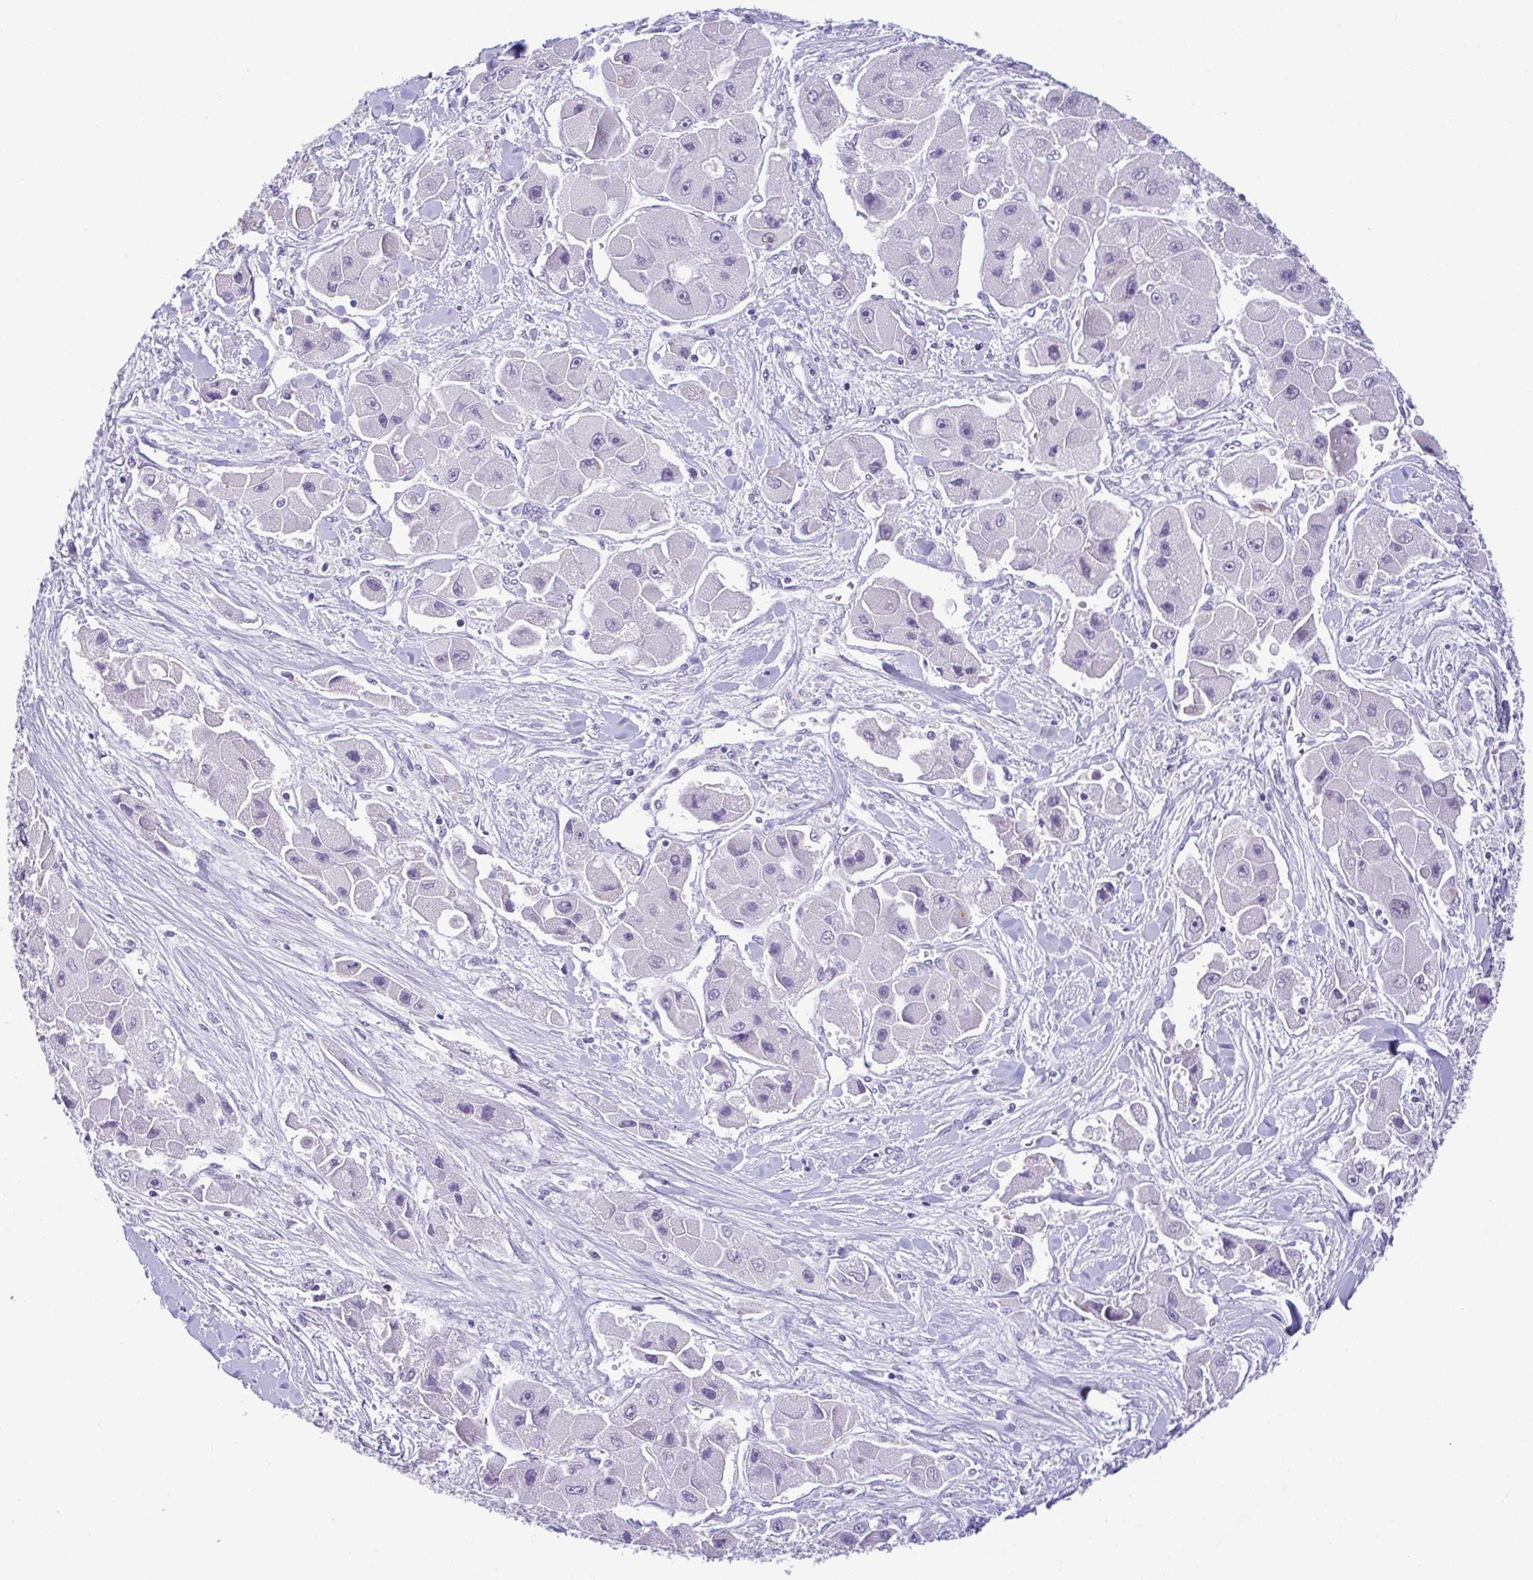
{"staining": {"intensity": "negative", "quantity": "none", "location": "none"}, "tissue": "liver cancer", "cell_type": "Tumor cells", "image_type": "cancer", "snomed": [{"axis": "morphology", "description": "Carcinoma, Hepatocellular, NOS"}, {"axis": "topography", "description": "Liver"}], "caption": "Tumor cells are negative for protein expression in human liver cancer (hepatocellular carcinoma).", "gene": "TIPIN", "patient": {"sex": "male", "age": 24}}